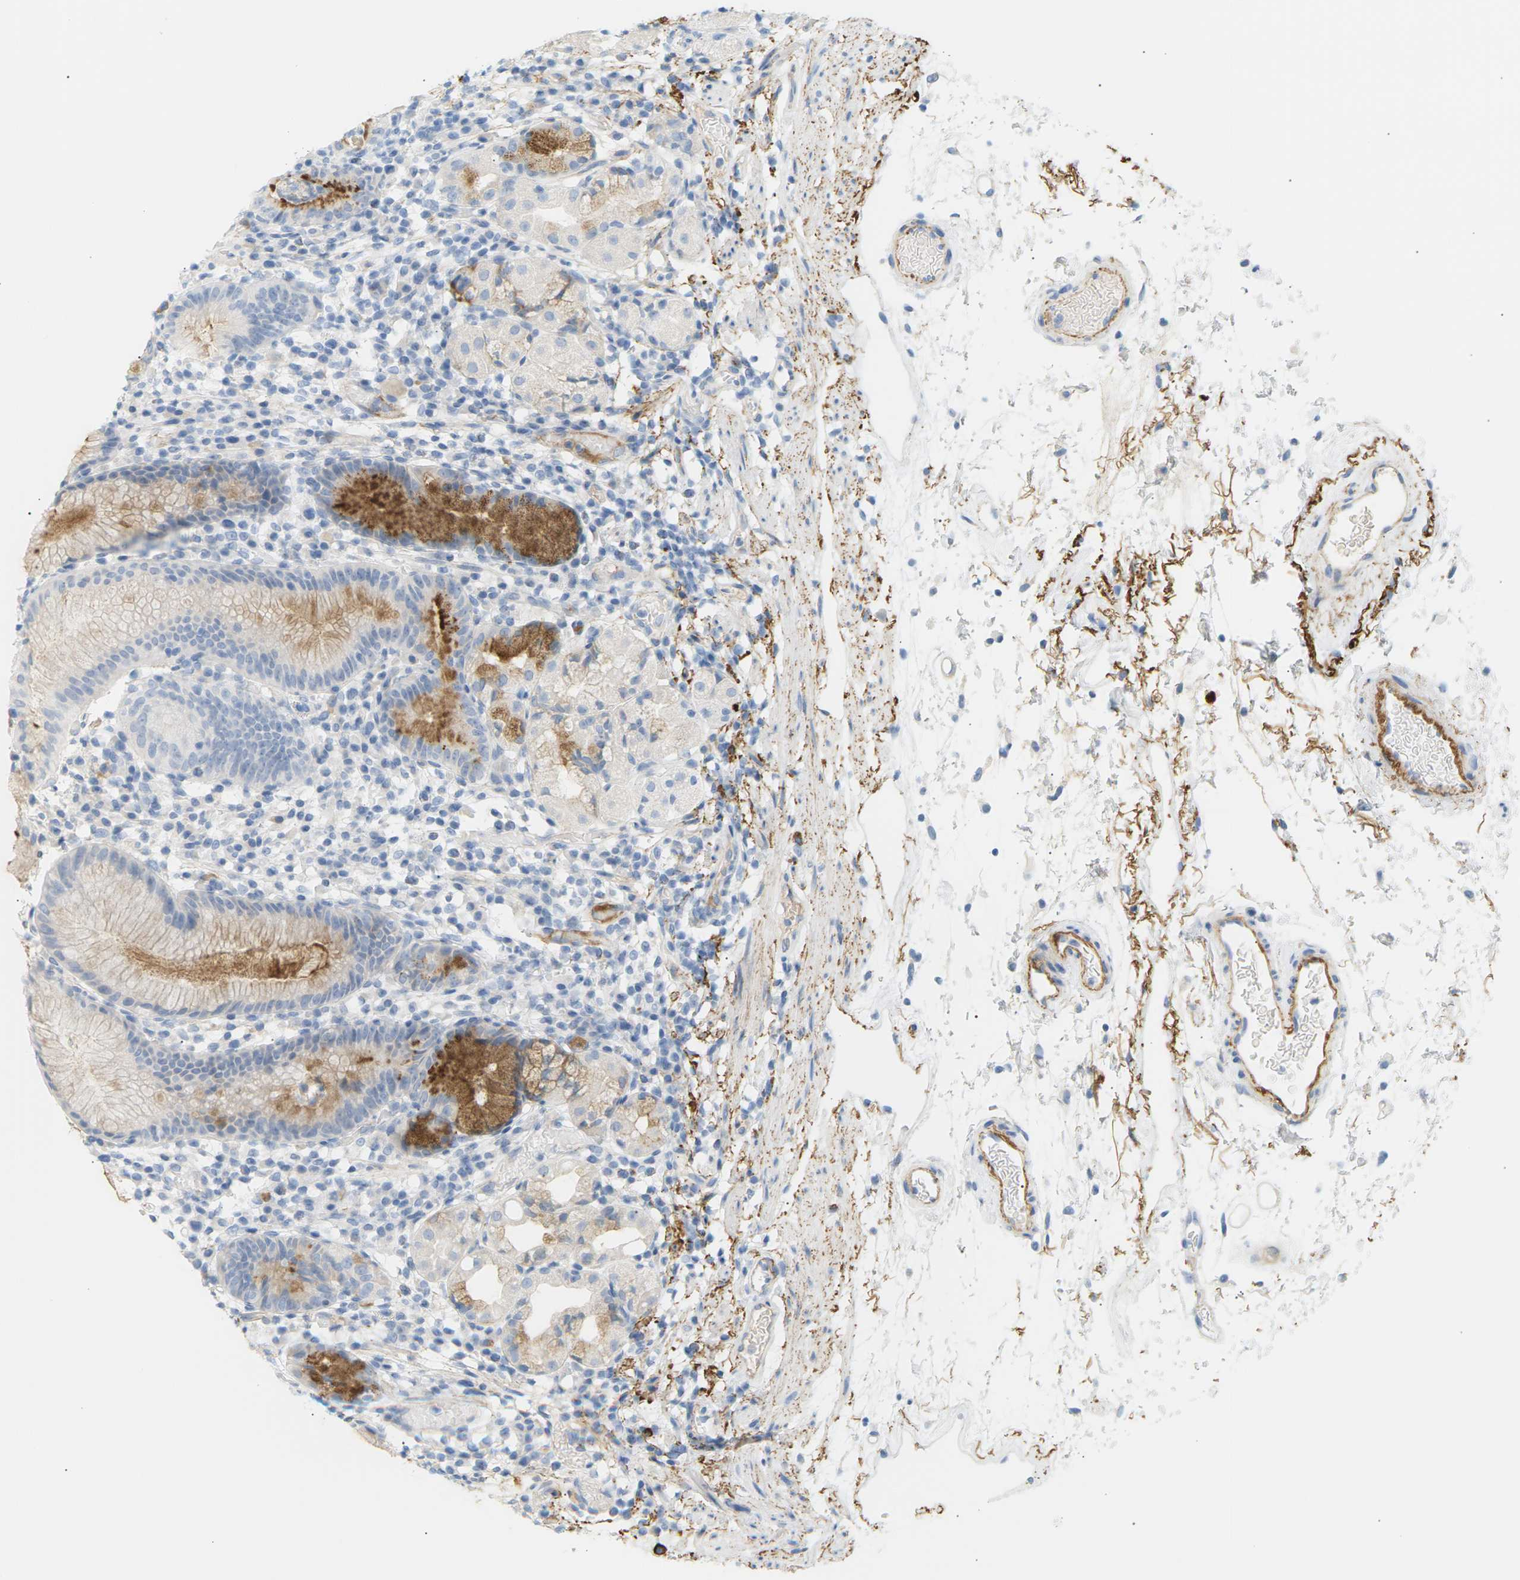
{"staining": {"intensity": "strong", "quantity": "<25%", "location": "cytoplasmic/membranous"}, "tissue": "stomach", "cell_type": "Glandular cells", "image_type": "normal", "snomed": [{"axis": "morphology", "description": "Normal tissue, NOS"}, {"axis": "topography", "description": "Stomach"}, {"axis": "topography", "description": "Stomach, lower"}], "caption": "Protein expression analysis of unremarkable stomach displays strong cytoplasmic/membranous positivity in about <25% of glandular cells. (Brightfield microscopy of DAB IHC at high magnification).", "gene": "CLU", "patient": {"sex": "female", "age": 75}}